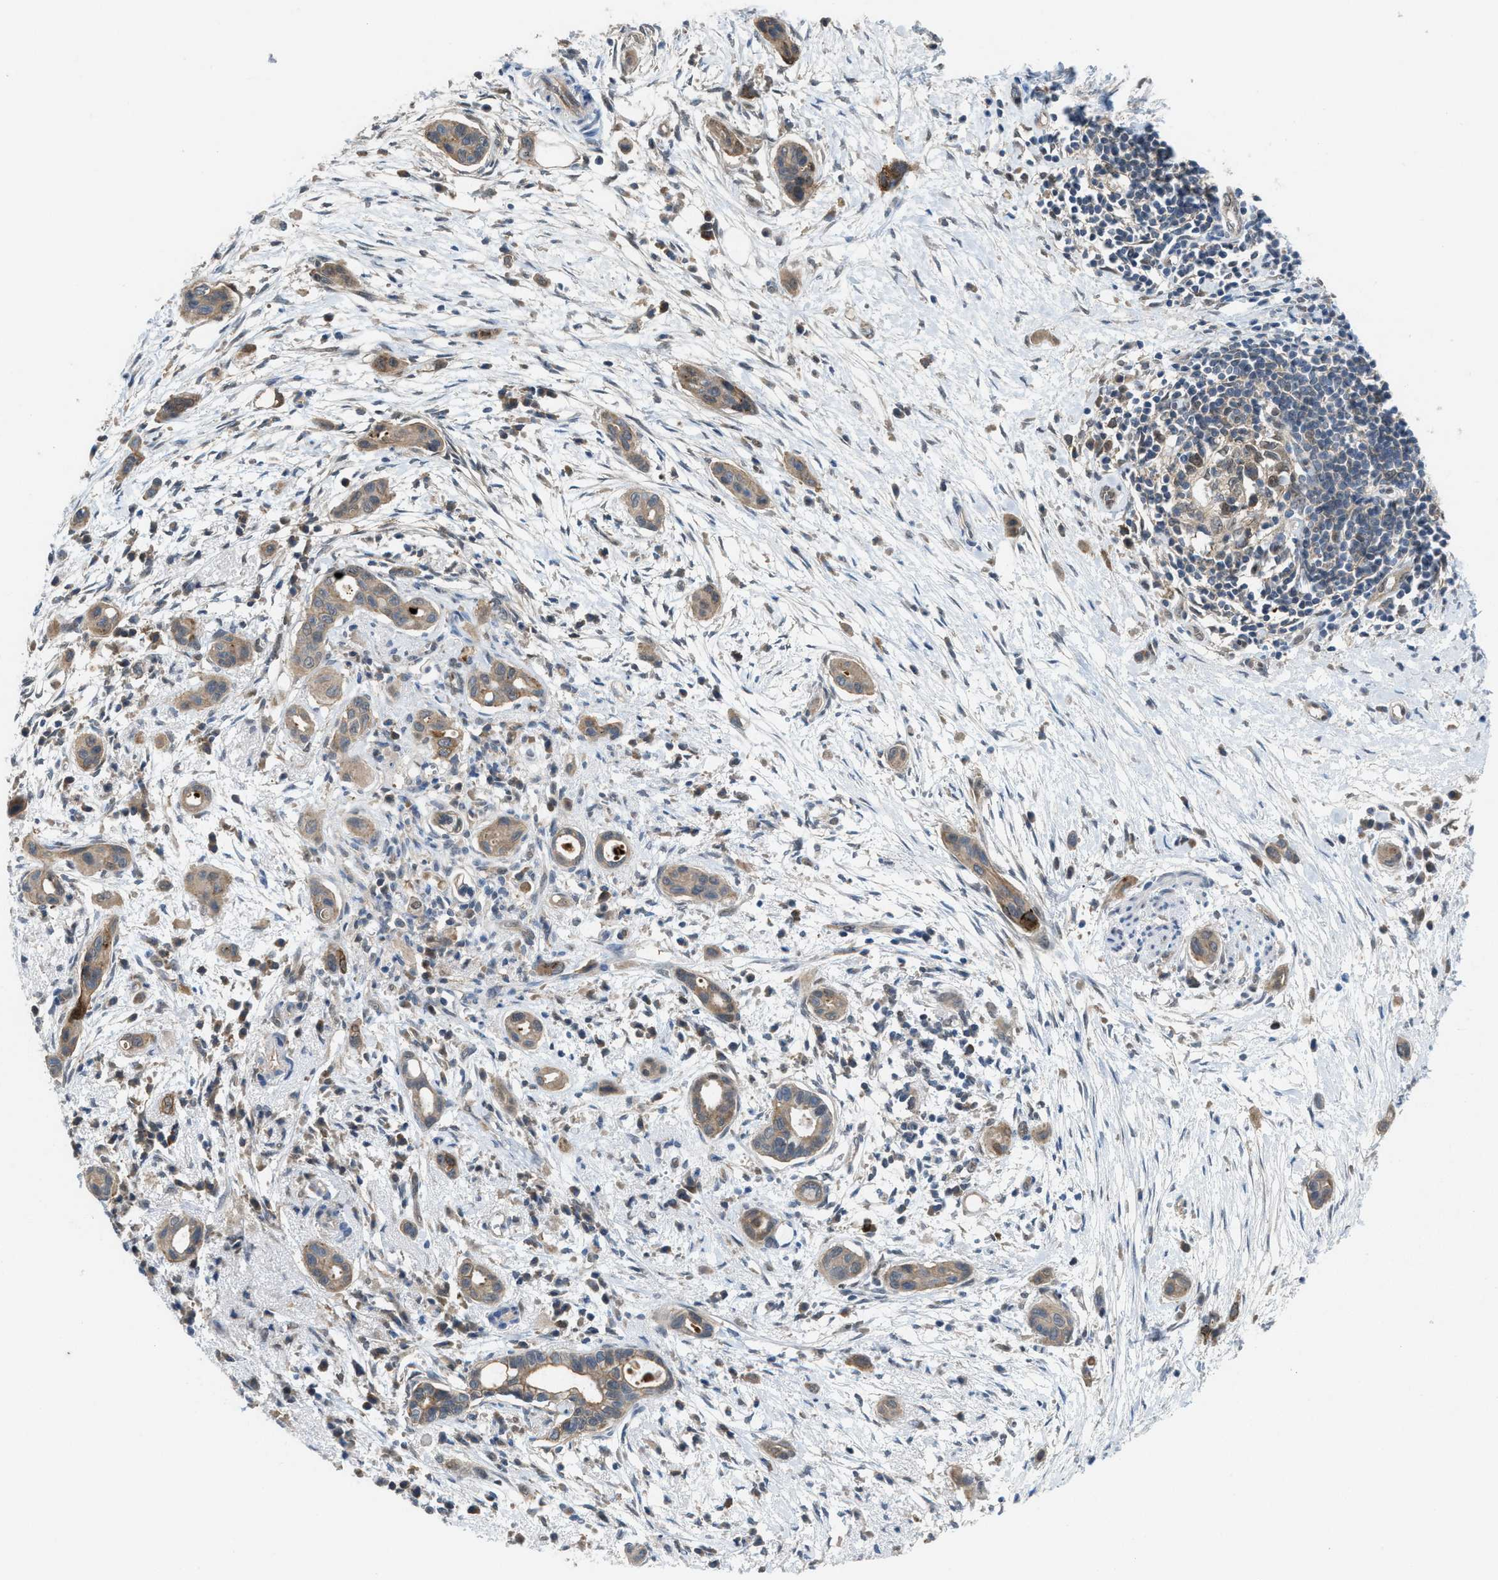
{"staining": {"intensity": "moderate", "quantity": ">75%", "location": "cytoplasmic/membranous,nuclear"}, "tissue": "pancreatic cancer", "cell_type": "Tumor cells", "image_type": "cancer", "snomed": [{"axis": "morphology", "description": "Adenocarcinoma, NOS"}, {"axis": "topography", "description": "Pancreas"}], "caption": "The immunohistochemical stain labels moderate cytoplasmic/membranous and nuclear expression in tumor cells of pancreatic cancer tissue.", "gene": "PLAA", "patient": {"sex": "male", "age": 59}}